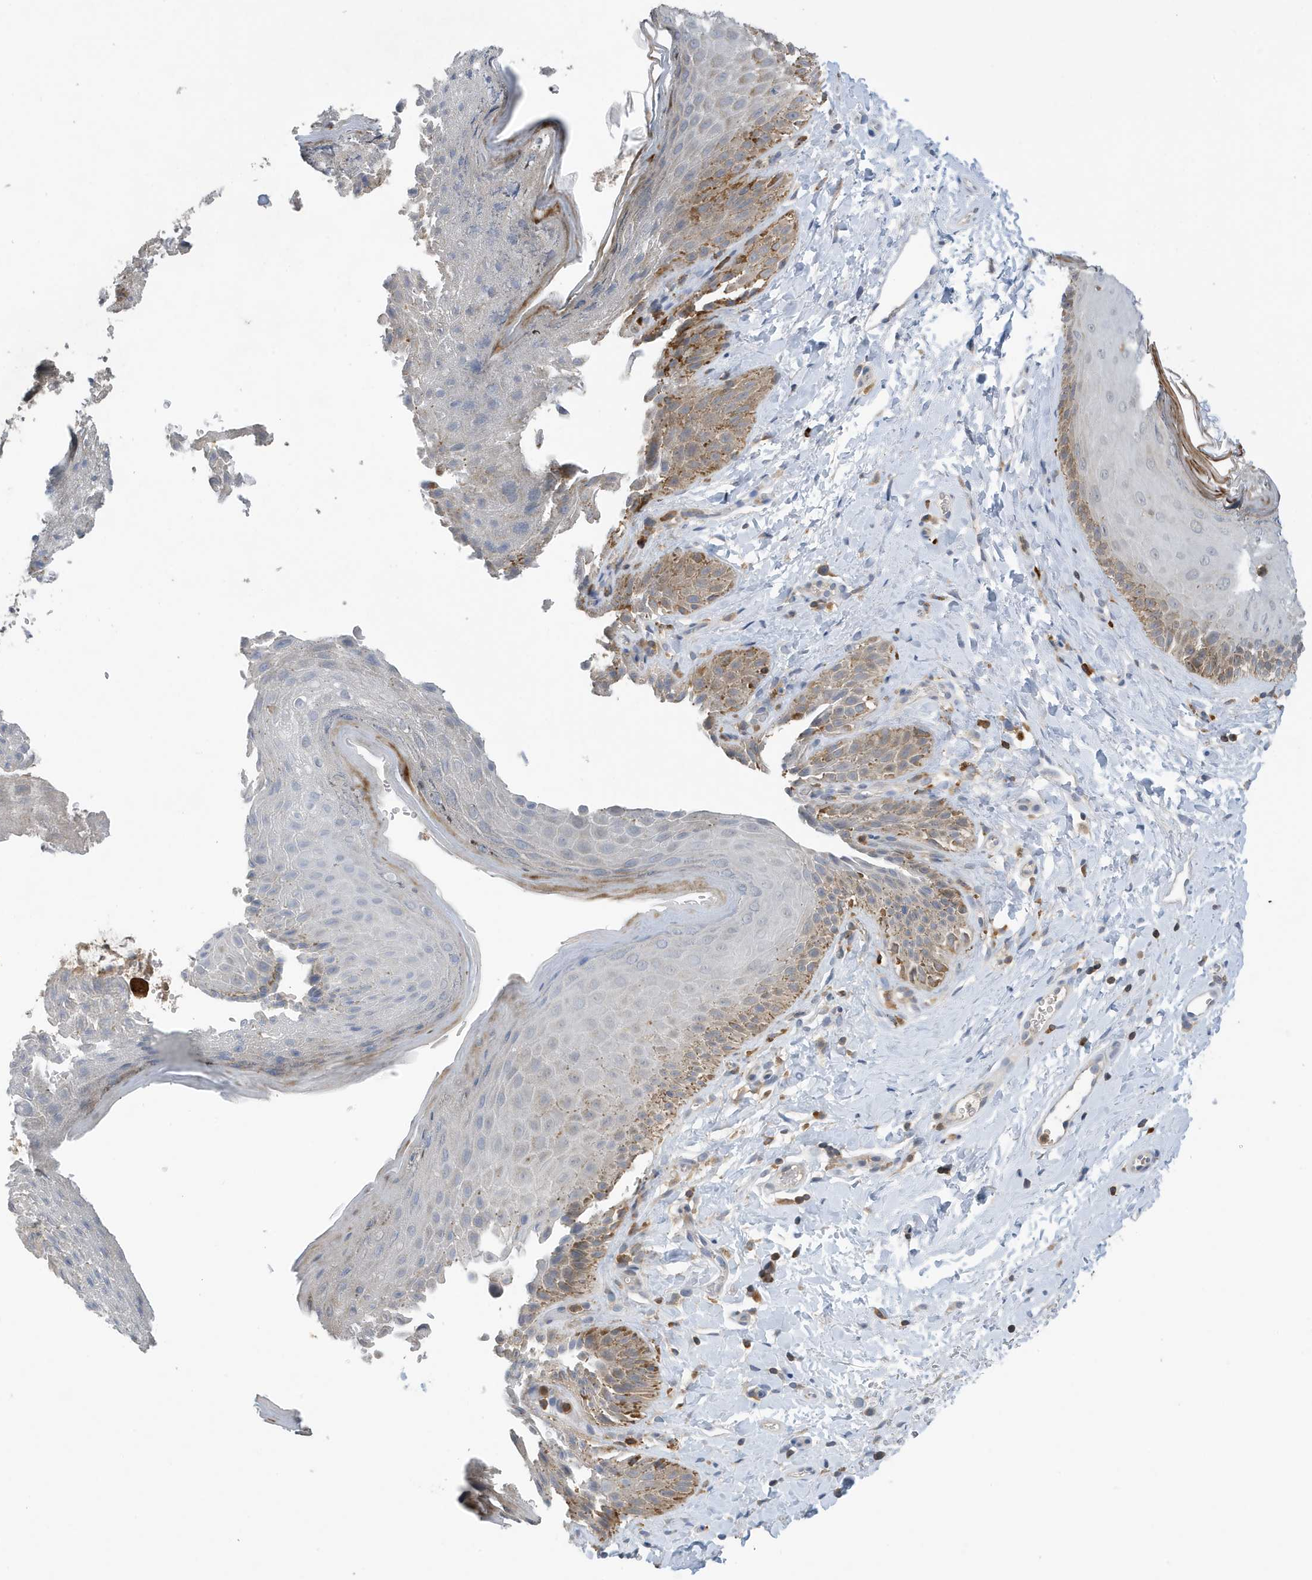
{"staining": {"intensity": "moderate", "quantity": "<25%", "location": "cytoplasmic/membranous"}, "tissue": "skin", "cell_type": "Epidermal cells", "image_type": "normal", "snomed": [{"axis": "morphology", "description": "Normal tissue, NOS"}, {"axis": "topography", "description": "Anal"}], "caption": "Immunohistochemistry (IHC) of benign skin exhibits low levels of moderate cytoplasmic/membranous positivity in approximately <25% of epidermal cells. The staining is performed using DAB (3,3'-diaminobenzidine) brown chromogen to label protein expression. The nuclei are counter-stained blue using hematoxylin.", "gene": "NSUN3", "patient": {"sex": "male", "age": 44}}